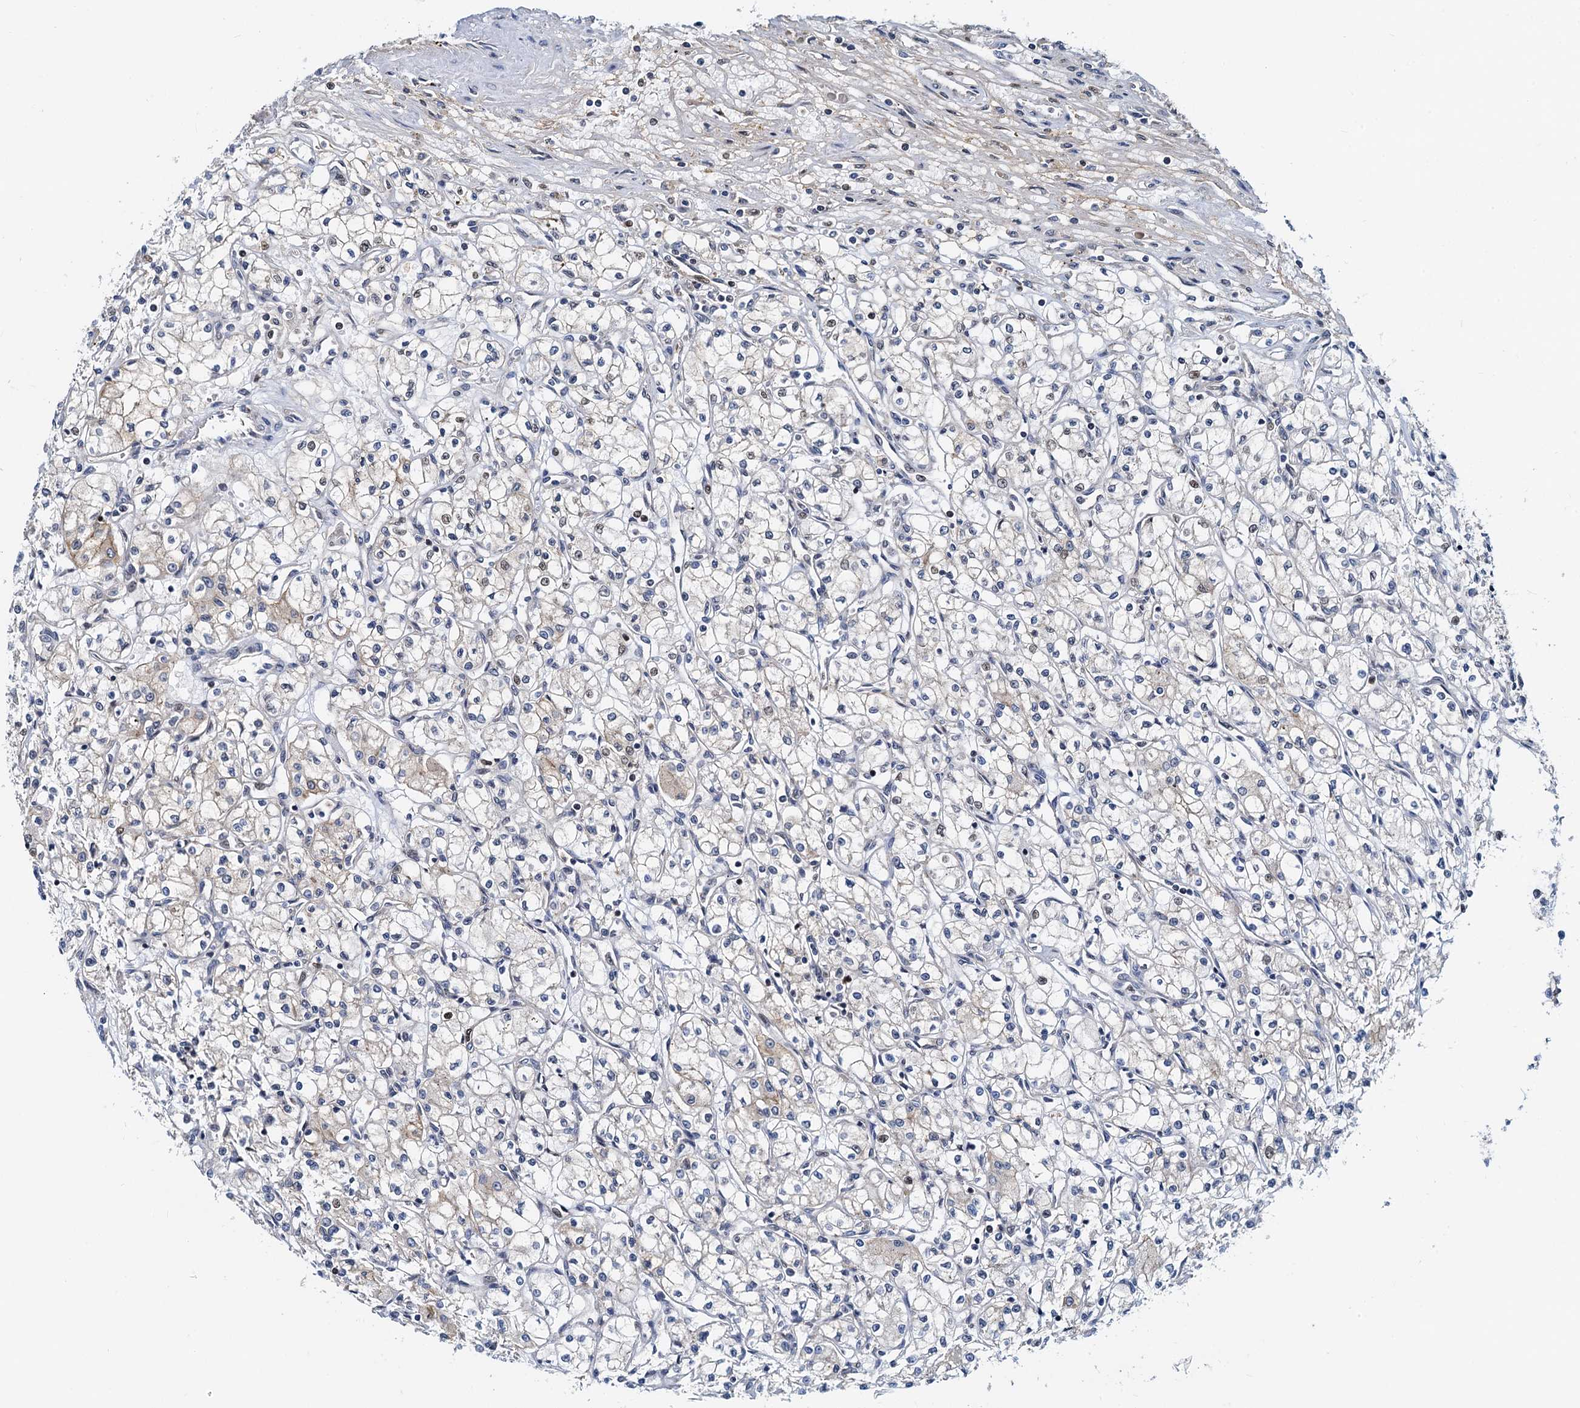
{"staining": {"intensity": "weak", "quantity": "<25%", "location": "cytoplasmic/membranous"}, "tissue": "renal cancer", "cell_type": "Tumor cells", "image_type": "cancer", "snomed": [{"axis": "morphology", "description": "Adenocarcinoma, NOS"}, {"axis": "topography", "description": "Kidney"}], "caption": "Protein analysis of renal adenocarcinoma exhibits no significant expression in tumor cells. Brightfield microscopy of immunohistochemistry (IHC) stained with DAB (brown) and hematoxylin (blue), captured at high magnification.", "gene": "PTGES3", "patient": {"sex": "male", "age": 59}}